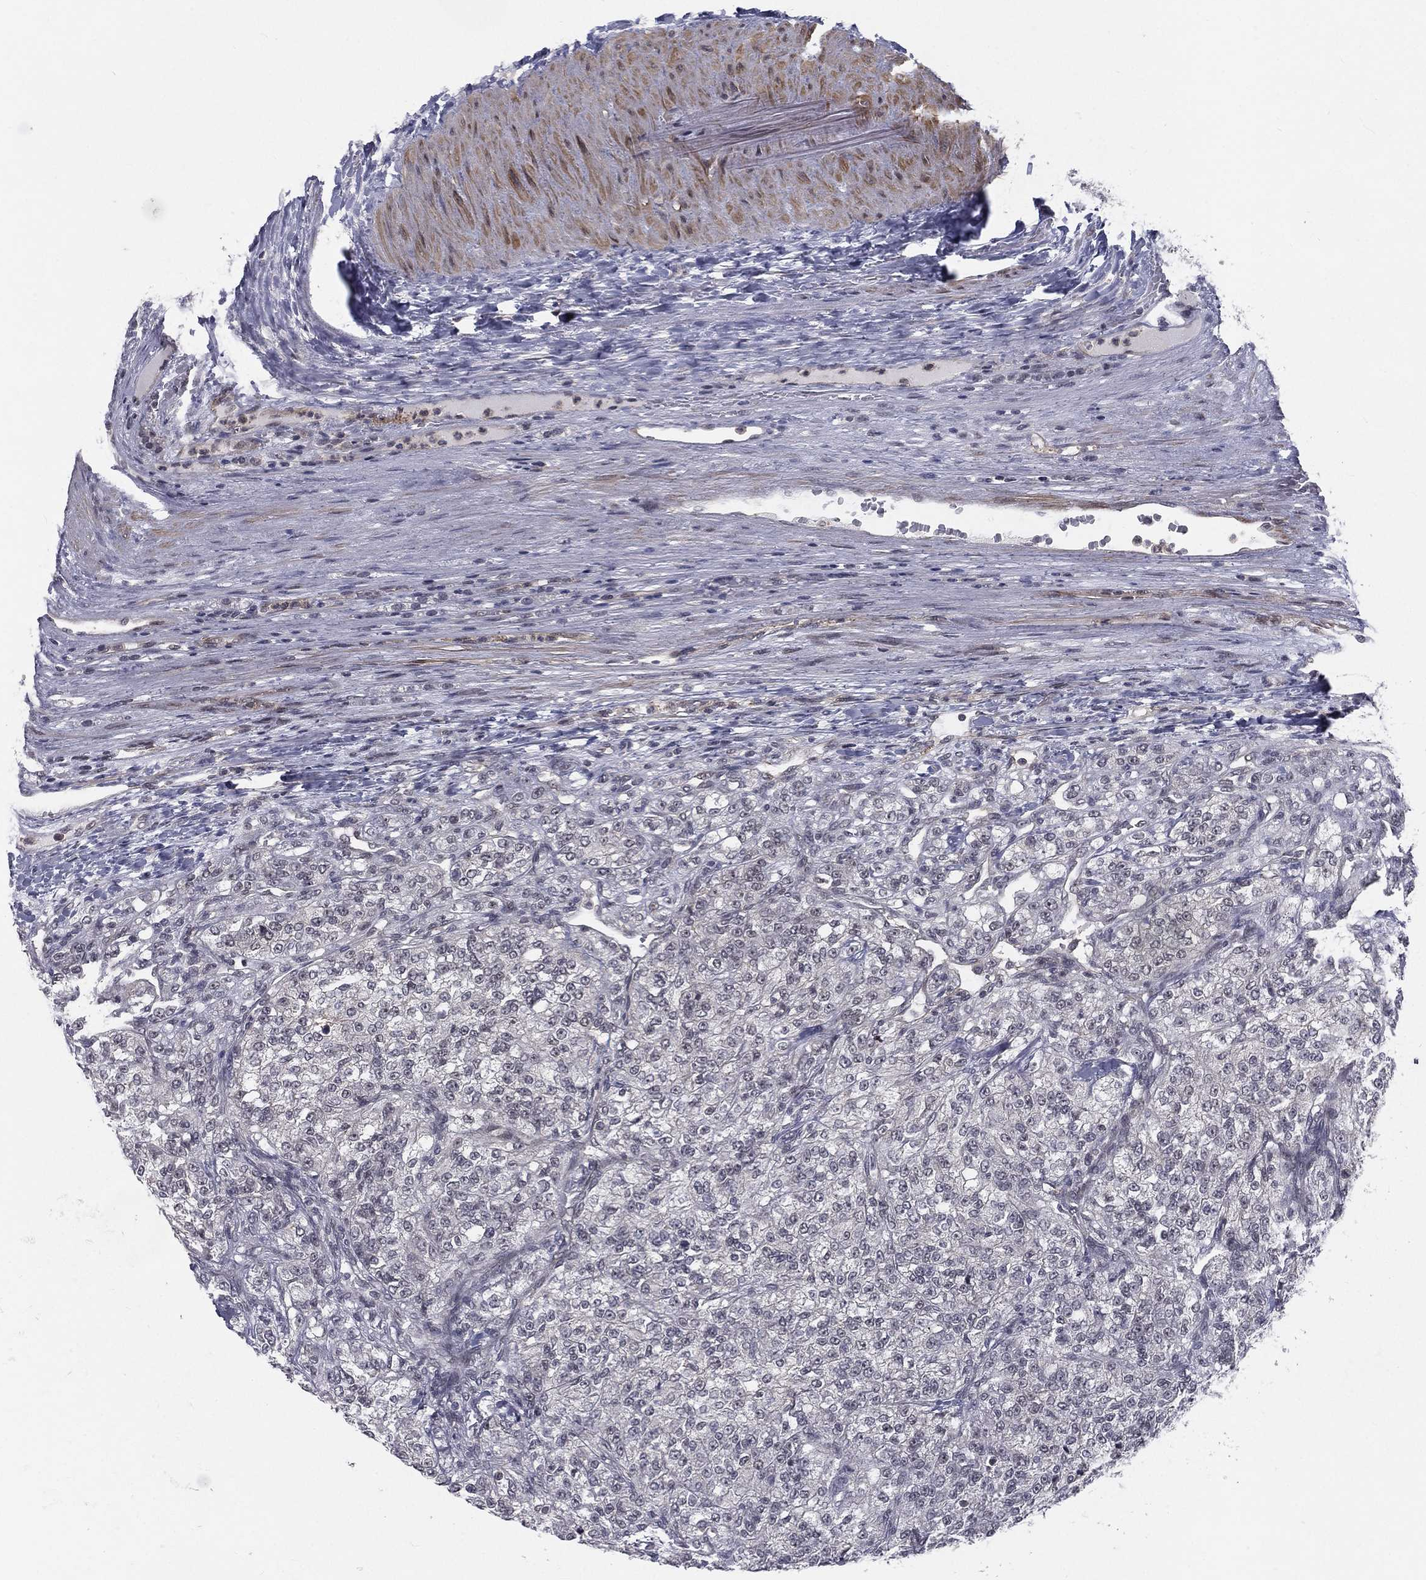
{"staining": {"intensity": "negative", "quantity": "none", "location": "none"}, "tissue": "renal cancer", "cell_type": "Tumor cells", "image_type": "cancer", "snomed": [{"axis": "morphology", "description": "Adenocarcinoma, NOS"}, {"axis": "topography", "description": "Kidney"}], "caption": "The IHC image has no significant positivity in tumor cells of renal adenocarcinoma tissue. Nuclei are stained in blue.", "gene": "MORC2", "patient": {"sex": "female", "age": 63}}